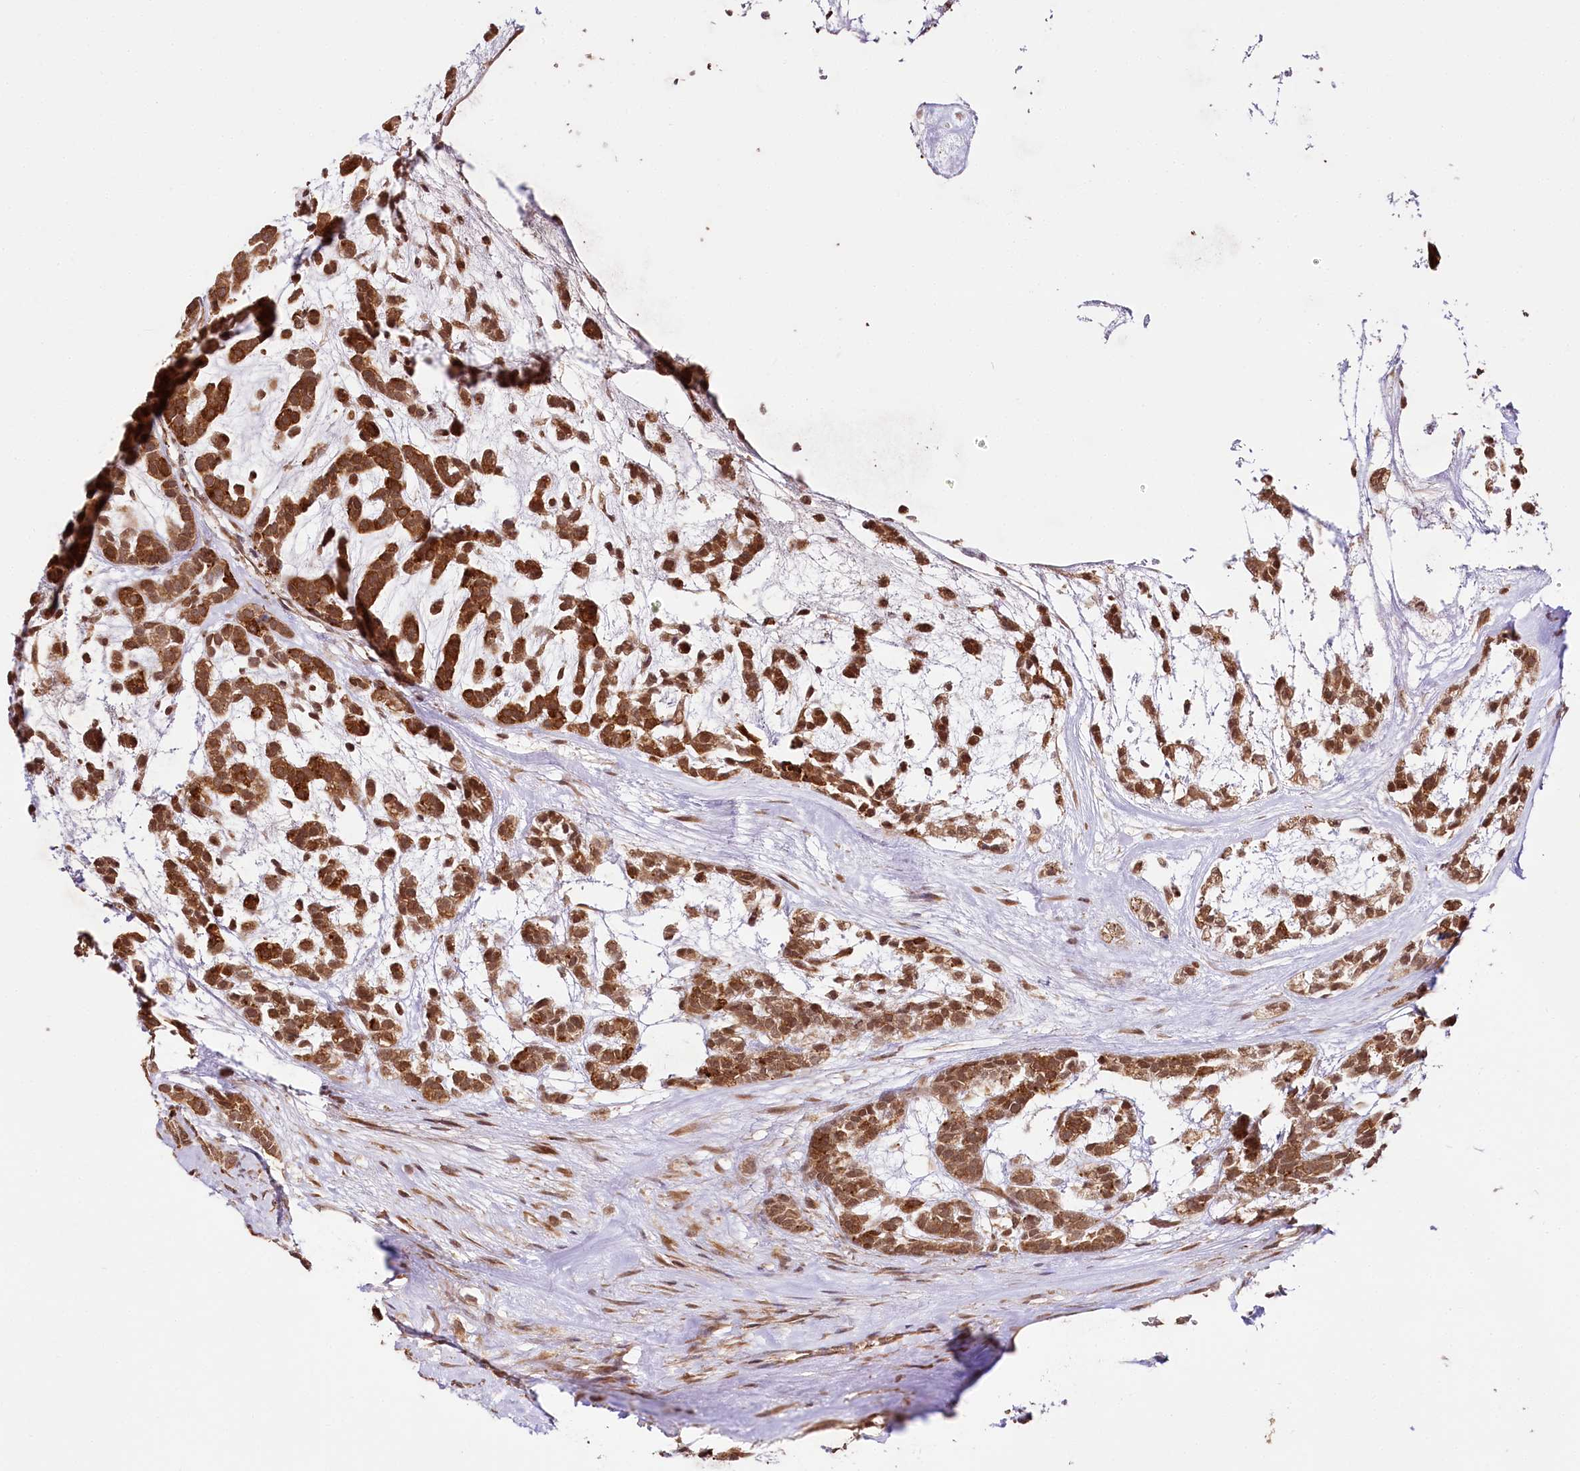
{"staining": {"intensity": "strong", "quantity": ">75%", "location": "cytoplasmic/membranous,nuclear"}, "tissue": "head and neck cancer", "cell_type": "Tumor cells", "image_type": "cancer", "snomed": [{"axis": "morphology", "description": "Adenocarcinoma, NOS"}, {"axis": "morphology", "description": "Adenoma, NOS"}, {"axis": "topography", "description": "Head-Neck"}], "caption": "The micrograph demonstrates a brown stain indicating the presence of a protein in the cytoplasmic/membranous and nuclear of tumor cells in head and neck adenoma.", "gene": "ENSG00000144785", "patient": {"sex": "female", "age": 55}}